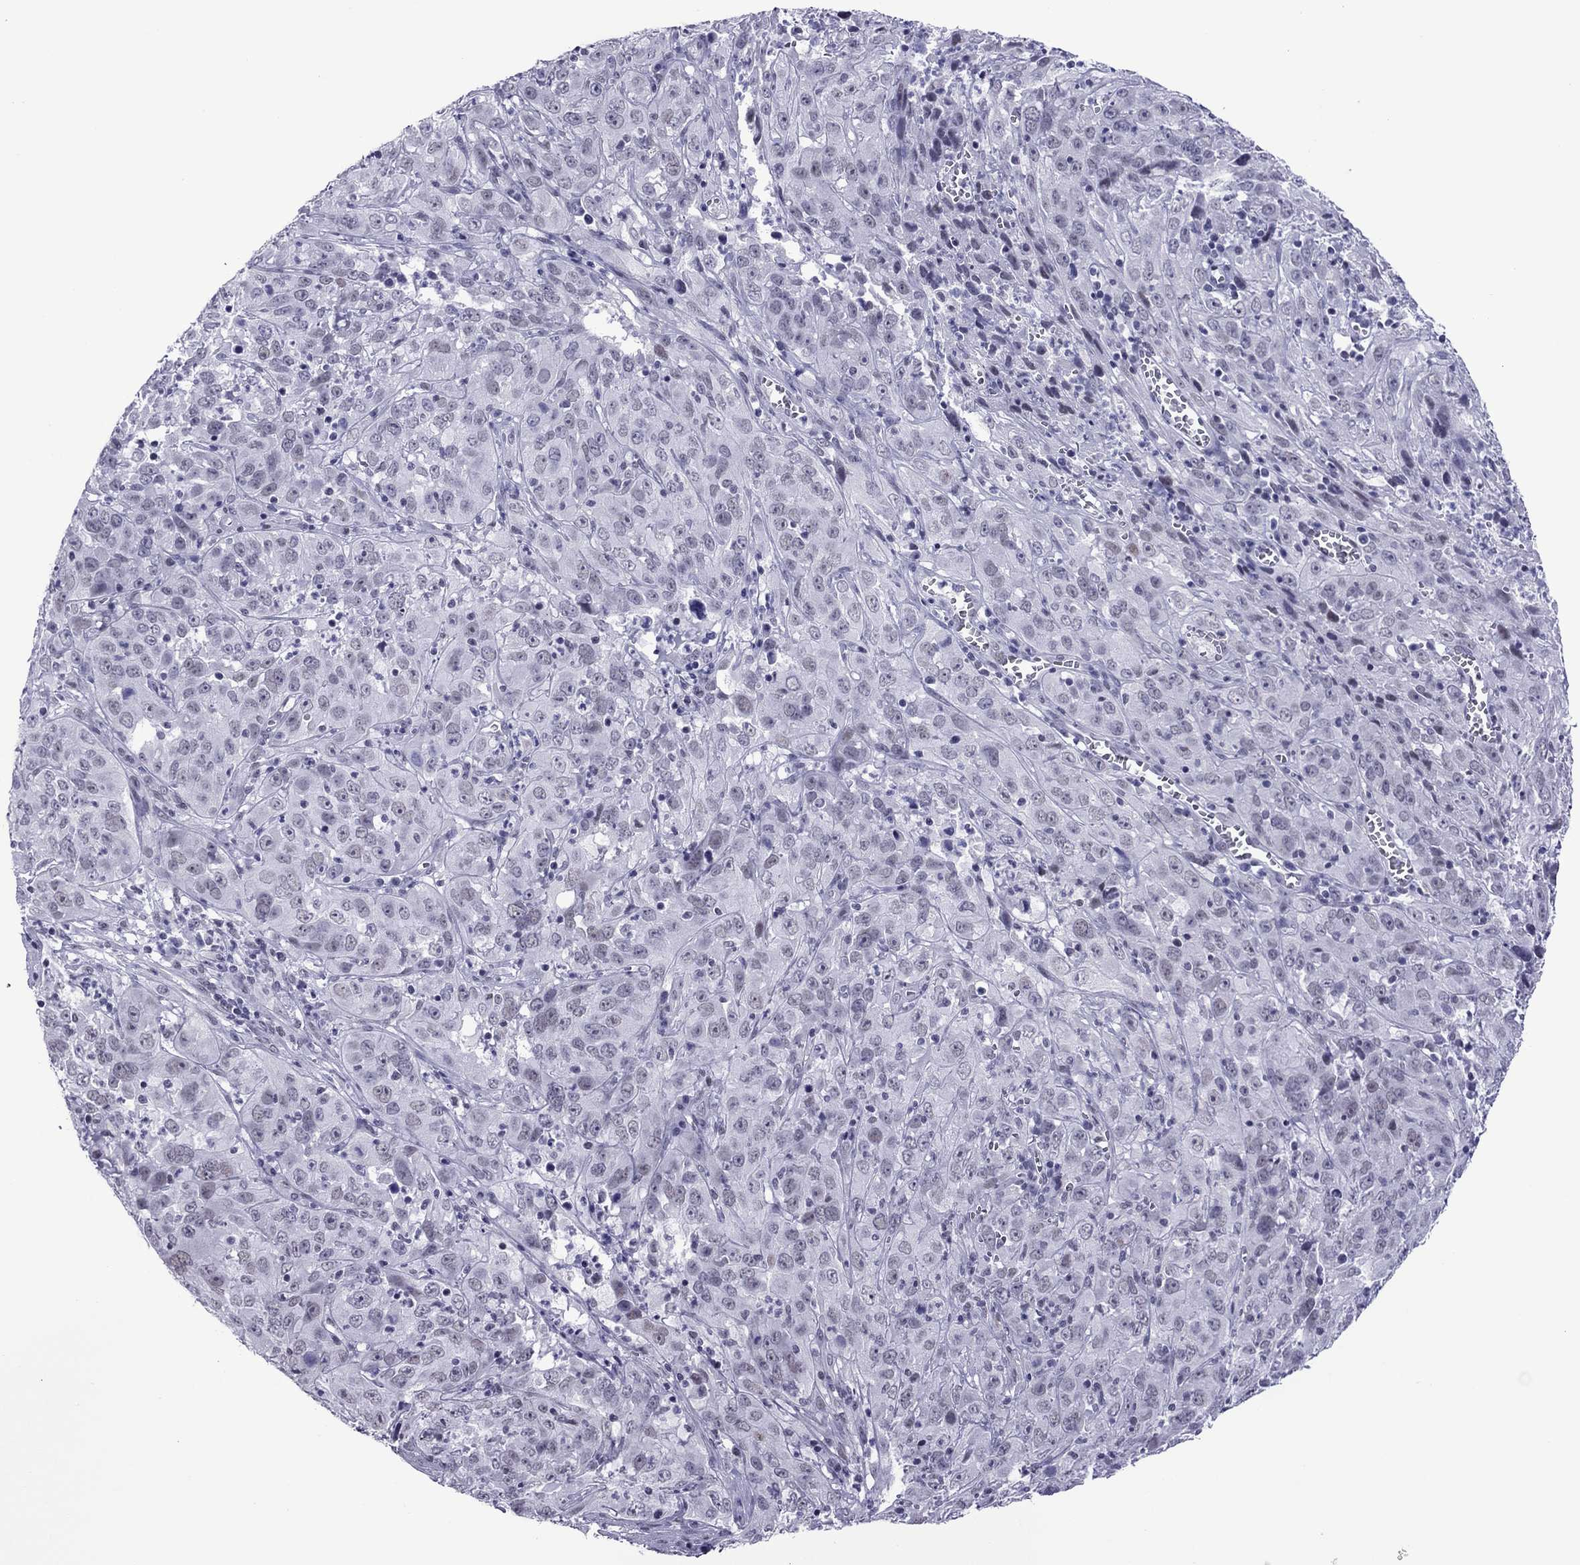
{"staining": {"intensity": "negative", "quantity": "none", "location": "none"}, "tissue": "cervical cancer", "cell_type": "Tumor cells", "image_type": "cancer", "snomed": [{"axis": "morphology", "description": "Squamous cell carcinoma, NOS"}, {"axis": "topography", "description": "Cervix"}], "caption": "Squamous cell carcinoma (cervical) stained for a protein using immunohistochemistry (IHC) shows no positivity tumor cells.", "gene": "ZNF646", "patient": {"sex": "female", "age": 32}}